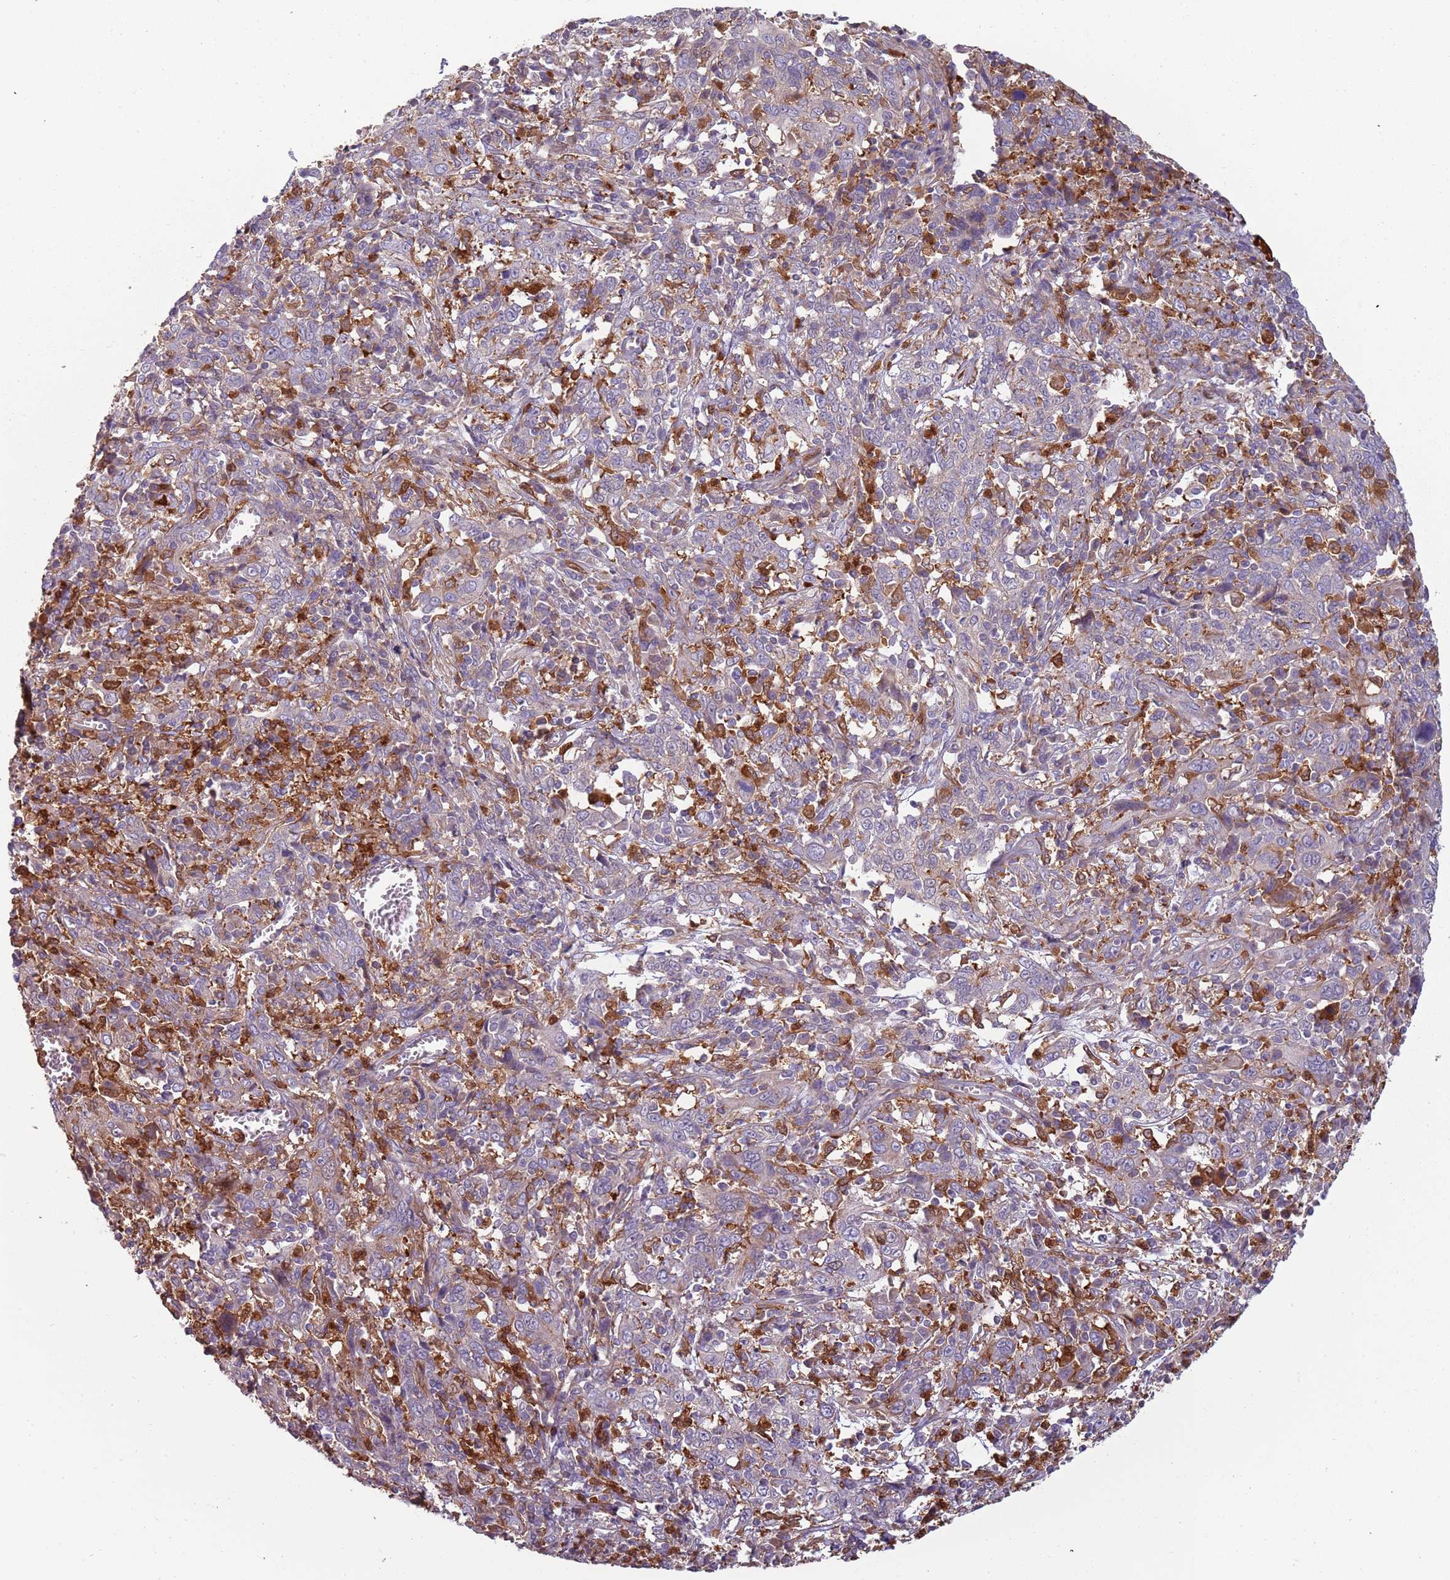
{"staining": {"intensity": "negative", "quantity": "none", "location": "none"}, "tissue": "cervical cancer", "cell_type": "Tumor cells", "image_type": "cancer", "snomed": [{"axis": "morphology", "description": "Squamous cell carcinoma, NOS"}, {"axis": "topography", "description": "Cervix"}], "caption": "The micrograph exhibits no staining of tumor cells in cervical cancer.", "gene": "NADK", "patient": {"sex": "female", "age": 46}}